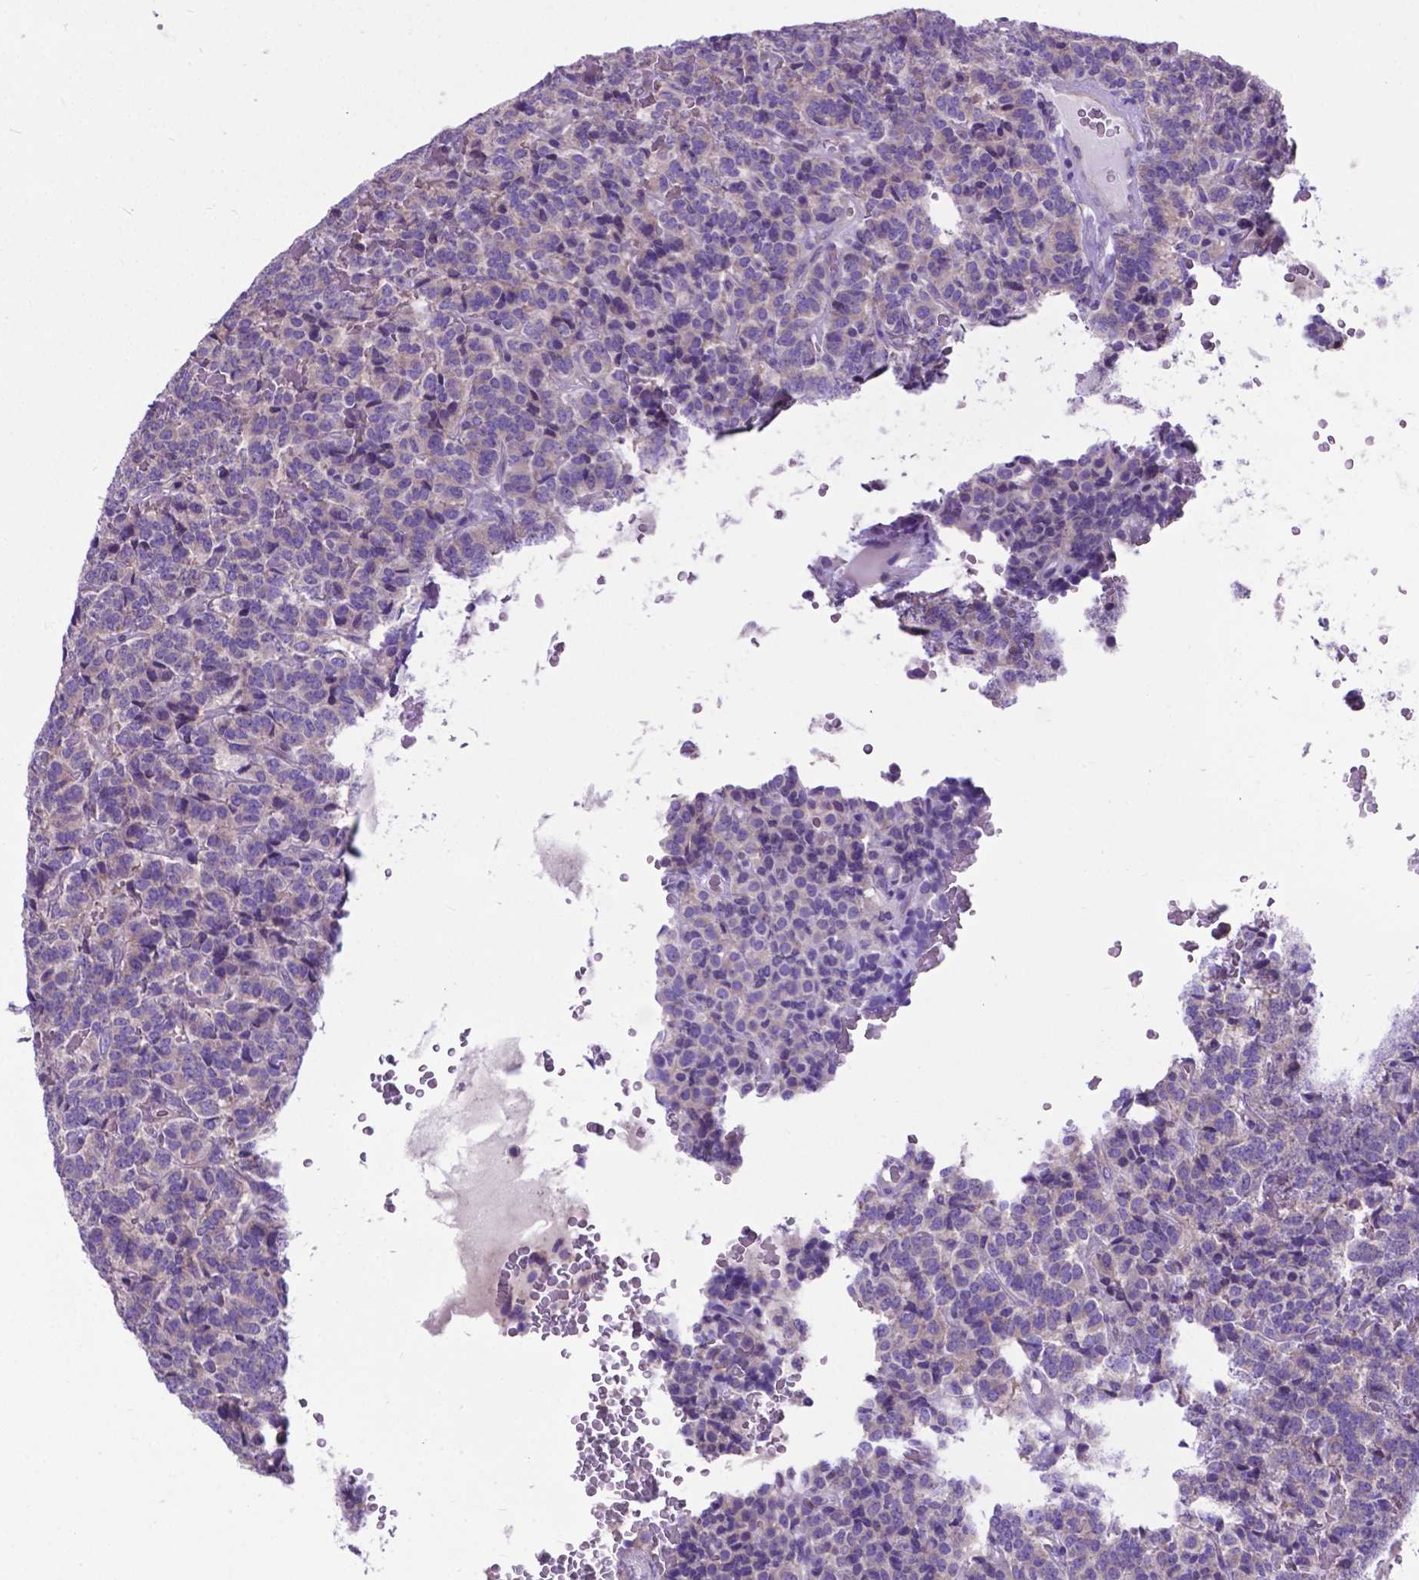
{"staining": {"intensity": "negative", "quantity": "none", "location": "none"}, "tissue": "carcinoid", "cell_type": "Tumor cells", "image_type": "cancer", "snomed": [{"axis": "morphology", "description": "Carcinoid, malignant, NOS"}, {"axis": "topography", "description": "Pancreas"}], "caption": "Tumor cells are negative for protein expression in human carcinoid. Brightfield microscopy of immunohistochemistry stained with DAB (3,3'-diaminobenzidine) (brown) and hematoxylin (blue), captured at high magnification.", "gene": "RPL6", "patient": {"sex": "male", "age": 36}}